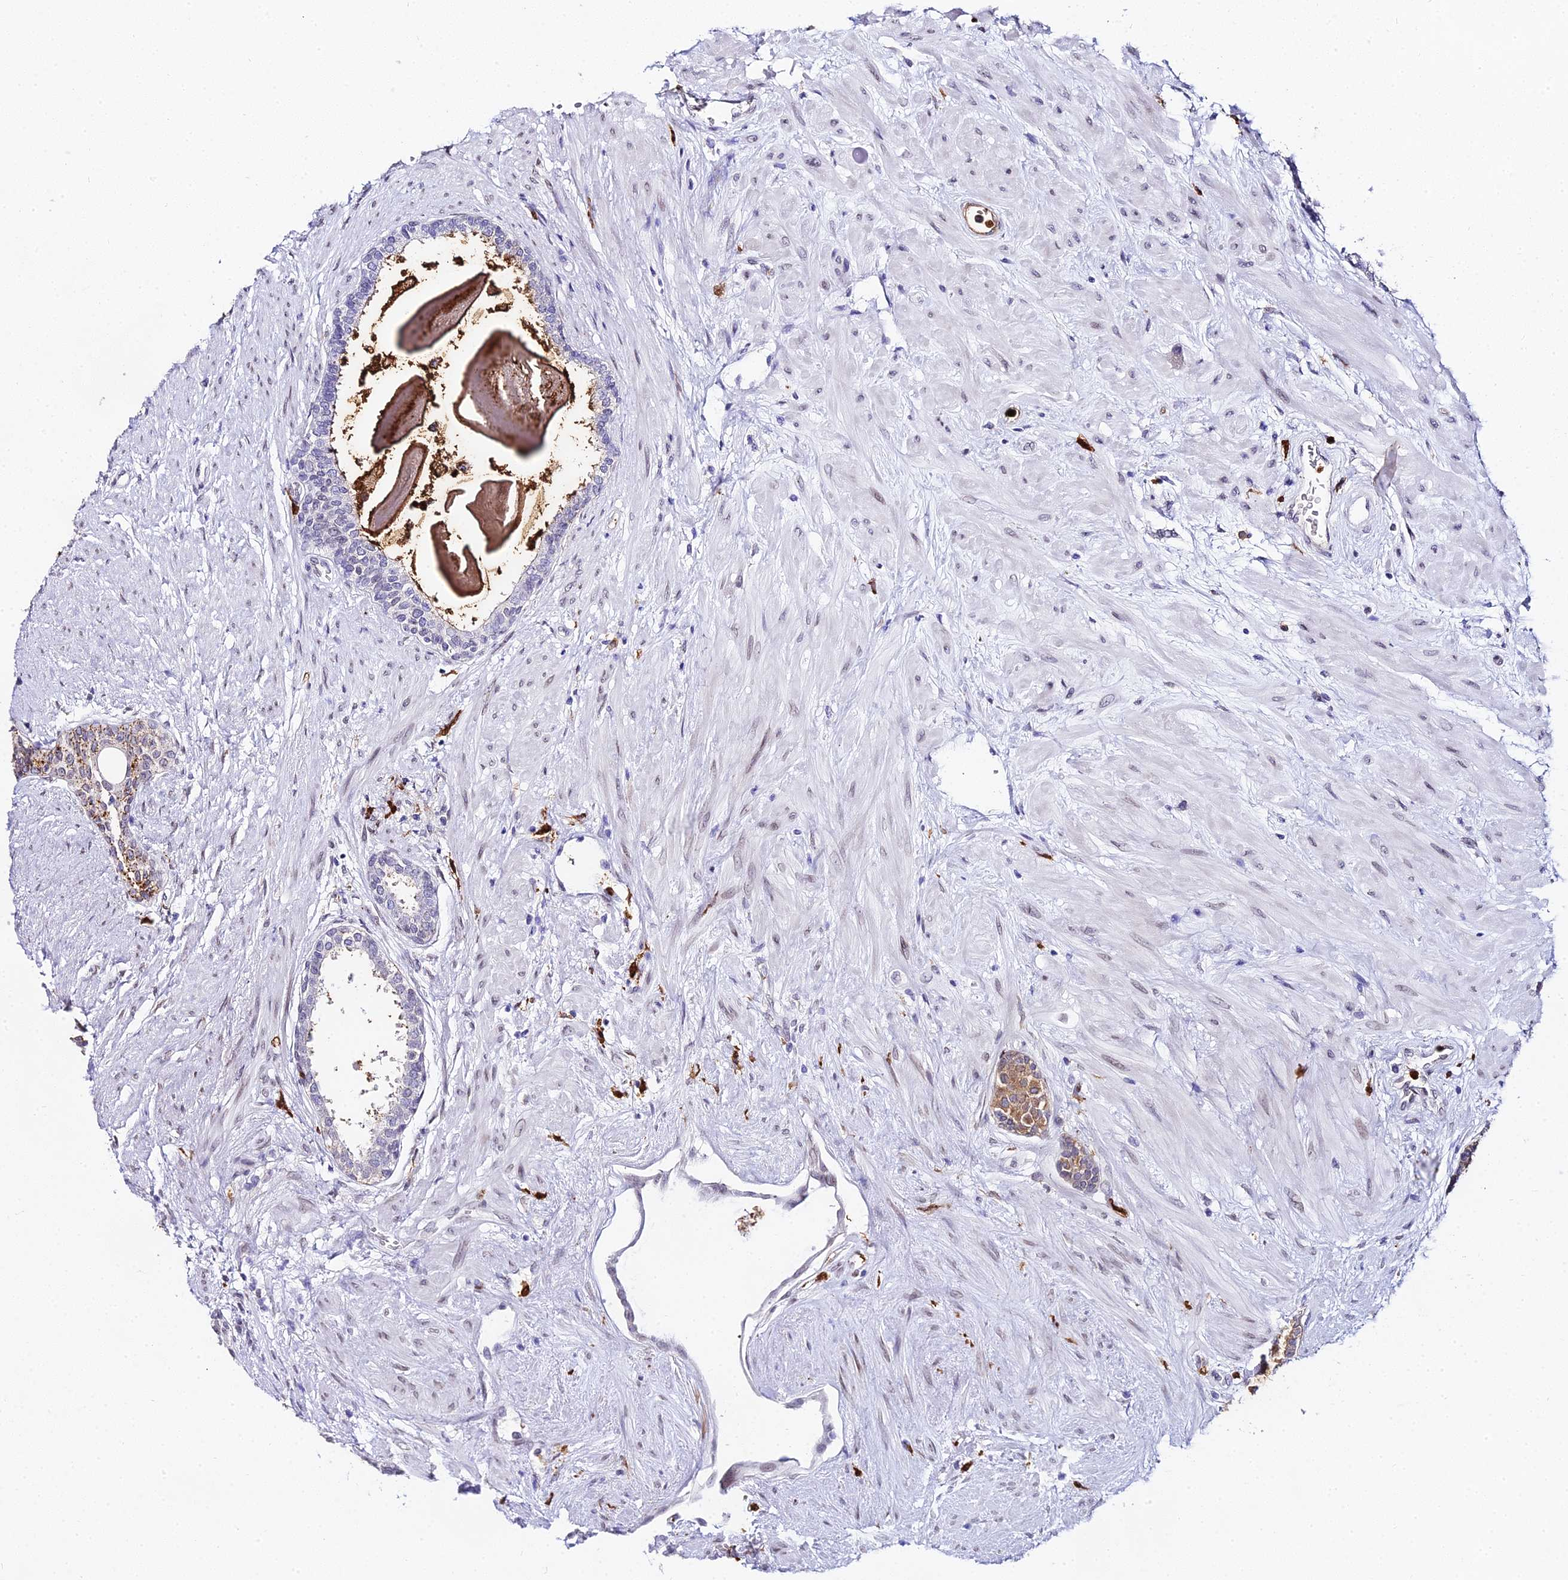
{"staining": {"intensity": "moderate", "quantity": "<25%", "location": "cytoplasmic/membranous"}, "tissue": "prostate", "cell_type": "Glandular cells", "image_type": "normal", "snomed": [{"axis": "morphology", "description": "Normal tissue, NOS"}, {"axis": "topography", "description": "Prostate"}], "caption": "High-magnification brightfield microscopy of unremarkable prostate stained with DAB (brown) and counterstained with hematoxylin (blue). glandular cells exhibit moderate cytoplasmic/membranous expression is seen in about<25% of cells. The protein of interest is stained brown, and the nuclei are stained in blue (DAB (3,3'-diaminobenzidine) IHC with brightfield microscopy, high magnification).", "gene": "MCM10", "patient": {"sex": "male", "age": 57}}